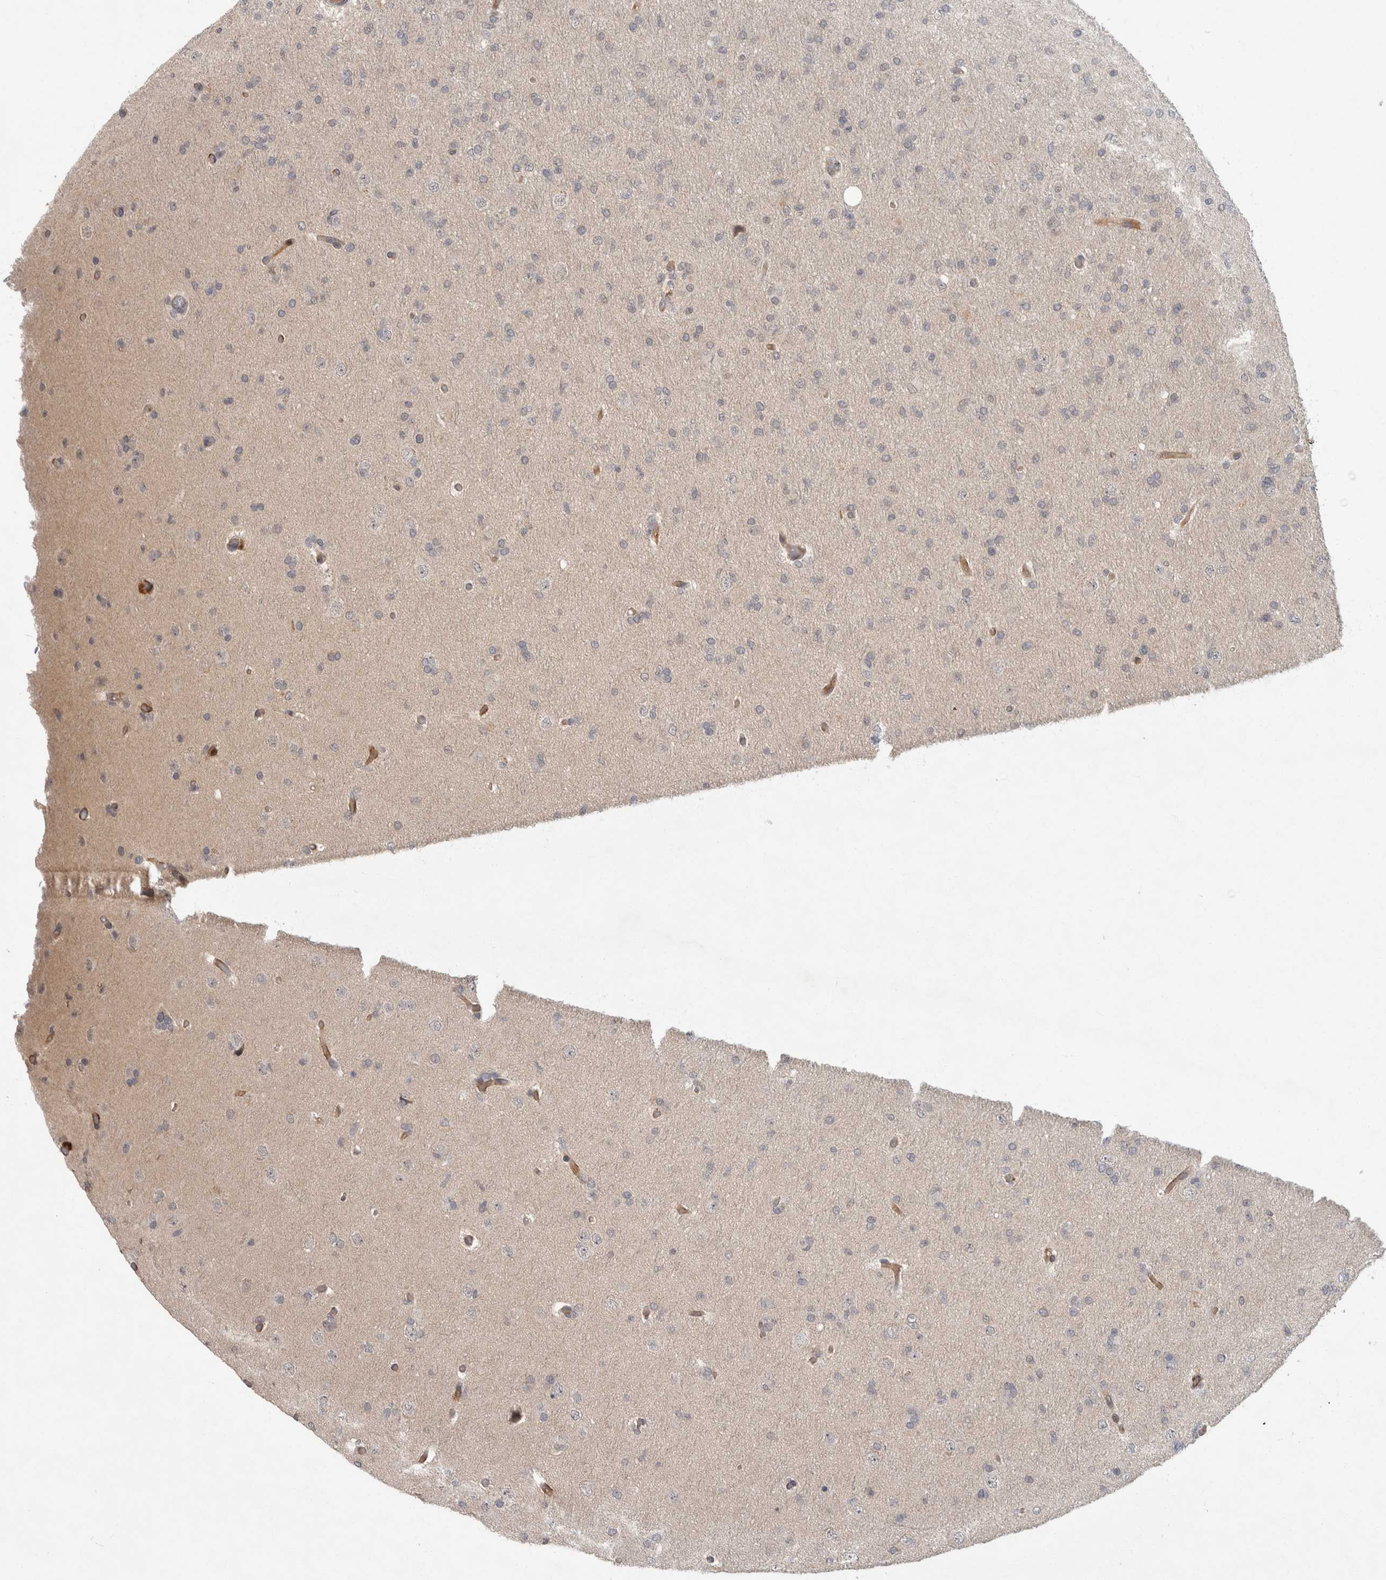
{"staining": {"intensity": "negative", "quantity": "none", "location": "none"}, "tissue": "glioma", "cell_type": "Tumor cells", "image_type": "cancer", "snomed": [{"axis": "morphology", "description": "Glioma, malignant, High grade"}, {"axis": "topography", "description": "Cerebral cortex"}], "caption": "There is no significant expression in tumor cells of malignant high-grade glioma.", "gene": "CRISPLD1", "patient": {"sex": "female", "age": 36}}